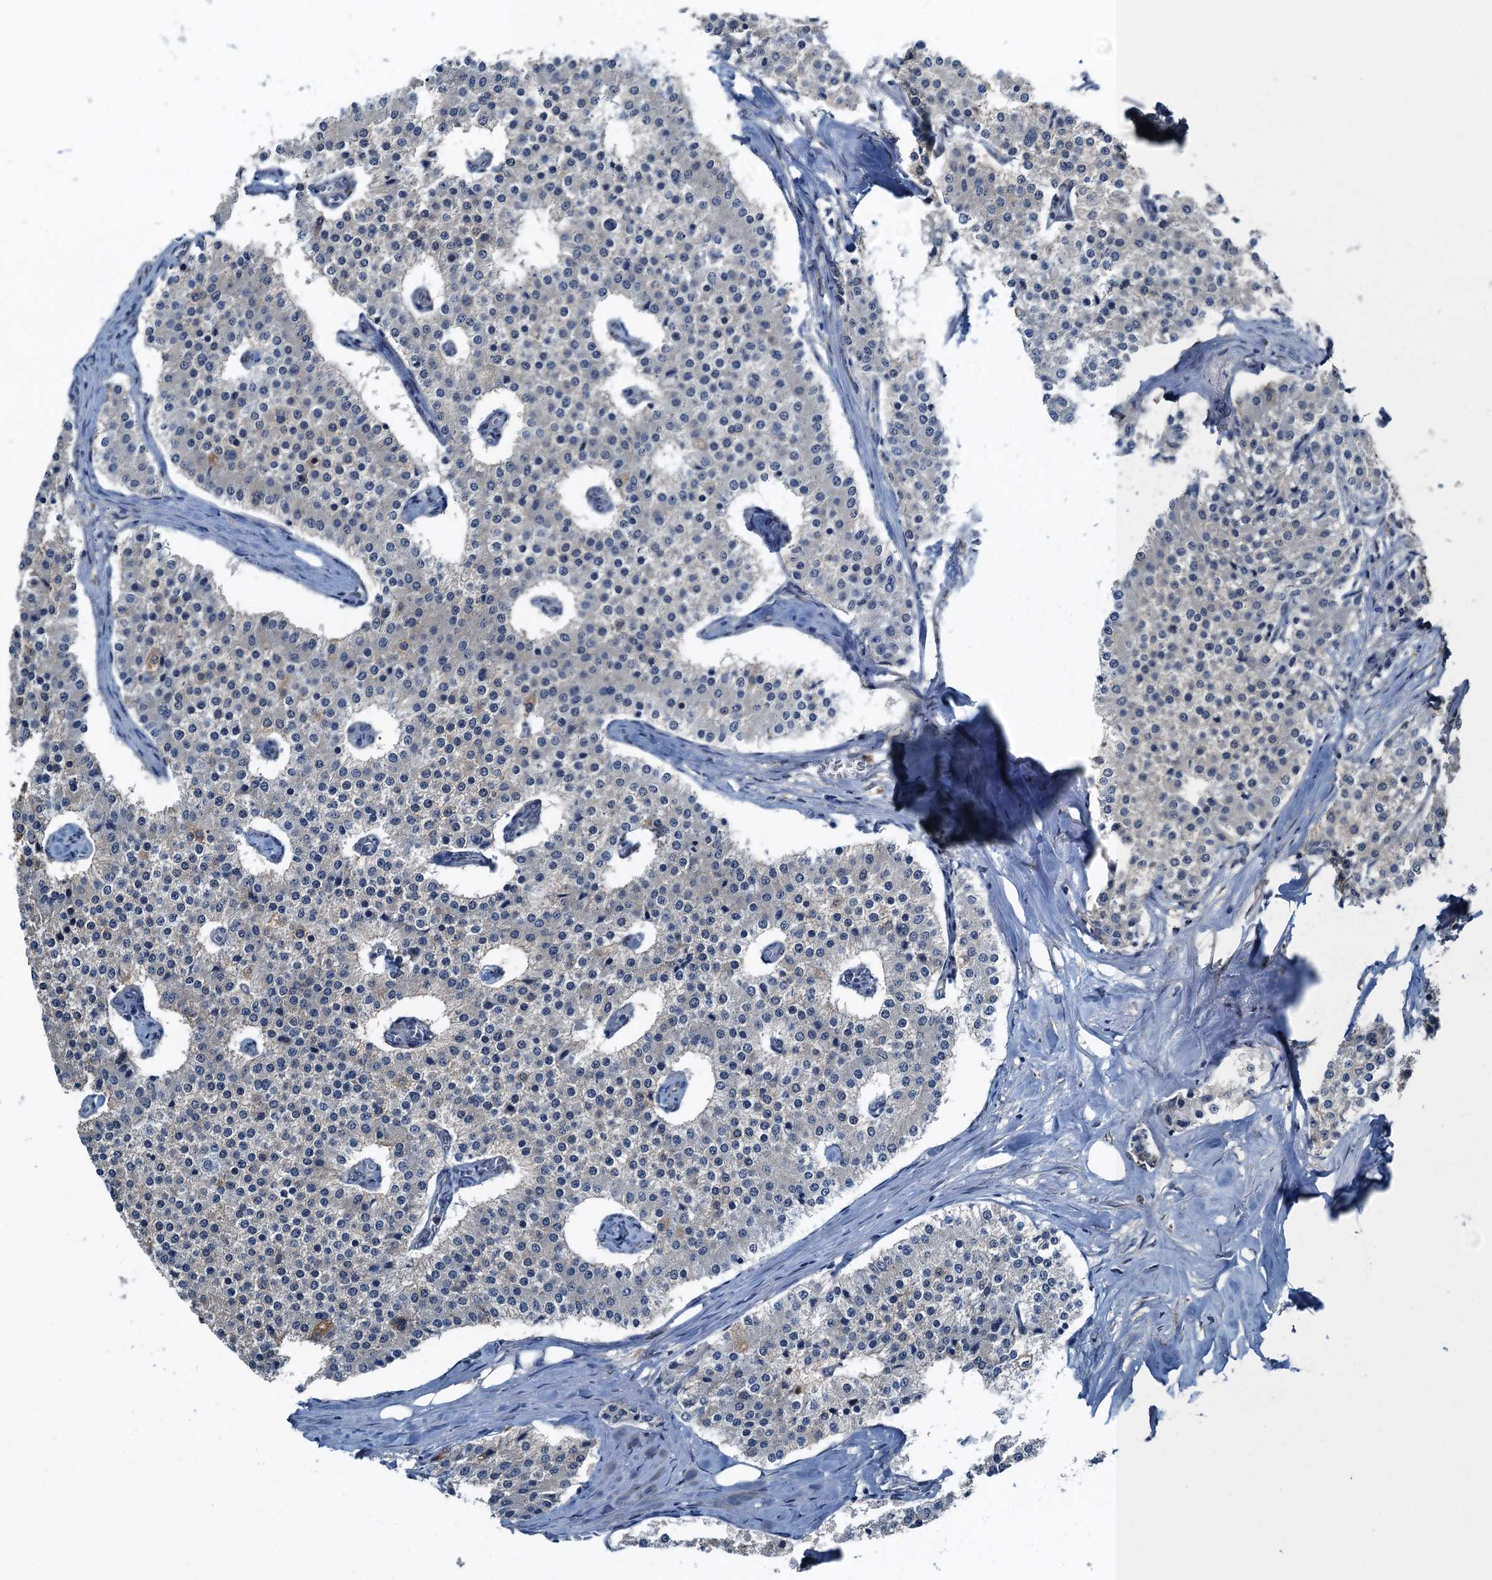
{"staining": {"intensity": "negative", "quantity": "none", "location": "none"}, "tissue": "carcinoid", "cell_type": "Tumor cells", "image_type": "cancer", "snomed": [{"axis": "morphology", "description": "Carcinoid, malignant, NOS"}, {"axis": "topography", "description": "Colon"}], "caption": "Immunohistochemical staining of carcinoid (malignant) shows no significant positivity in tumor cells.", "gene": "RNH1", "patient": {"sex": "female", "age": 52}}